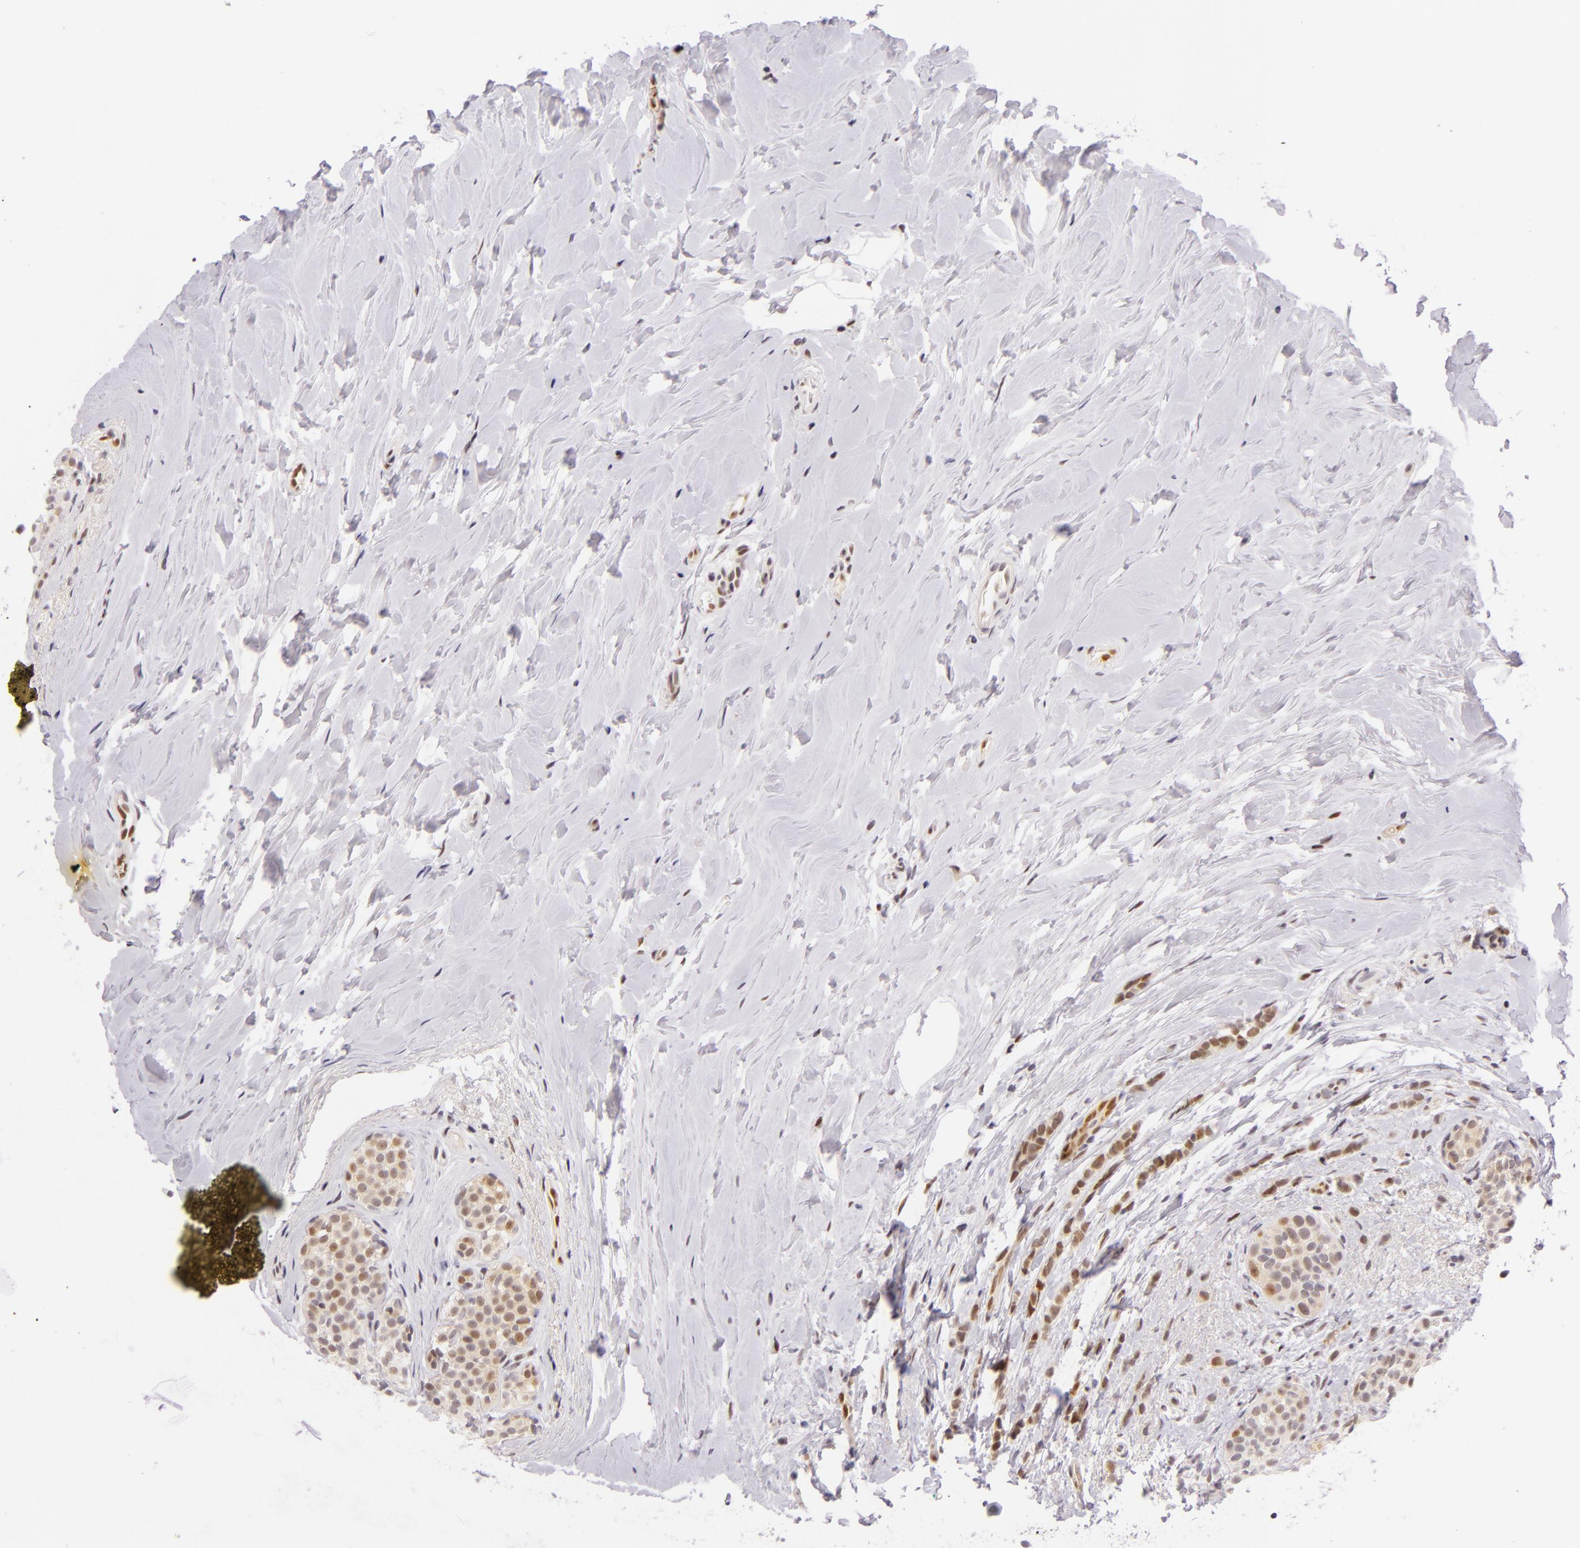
{"staining": {"intensity": "moderate", "quantity": "25%-75%", "location": "nuclear"}, "tissue": "breast cancer", "cell_type": "Tumor cells", "image_type": "cancer", "snomed": [{"axis": "morphology", "description": "Lobular carcinoma"}, {"axis": "topography", "description": "Breast"}], "caption": "An IHC histopathology image of tumor tissue is shown. Protein staining in brown highlights moderate nuclear positivity in breast cancer within tumor cells.", "gene": "BCL3", "patient": {"sex": "female", "age": 64}}